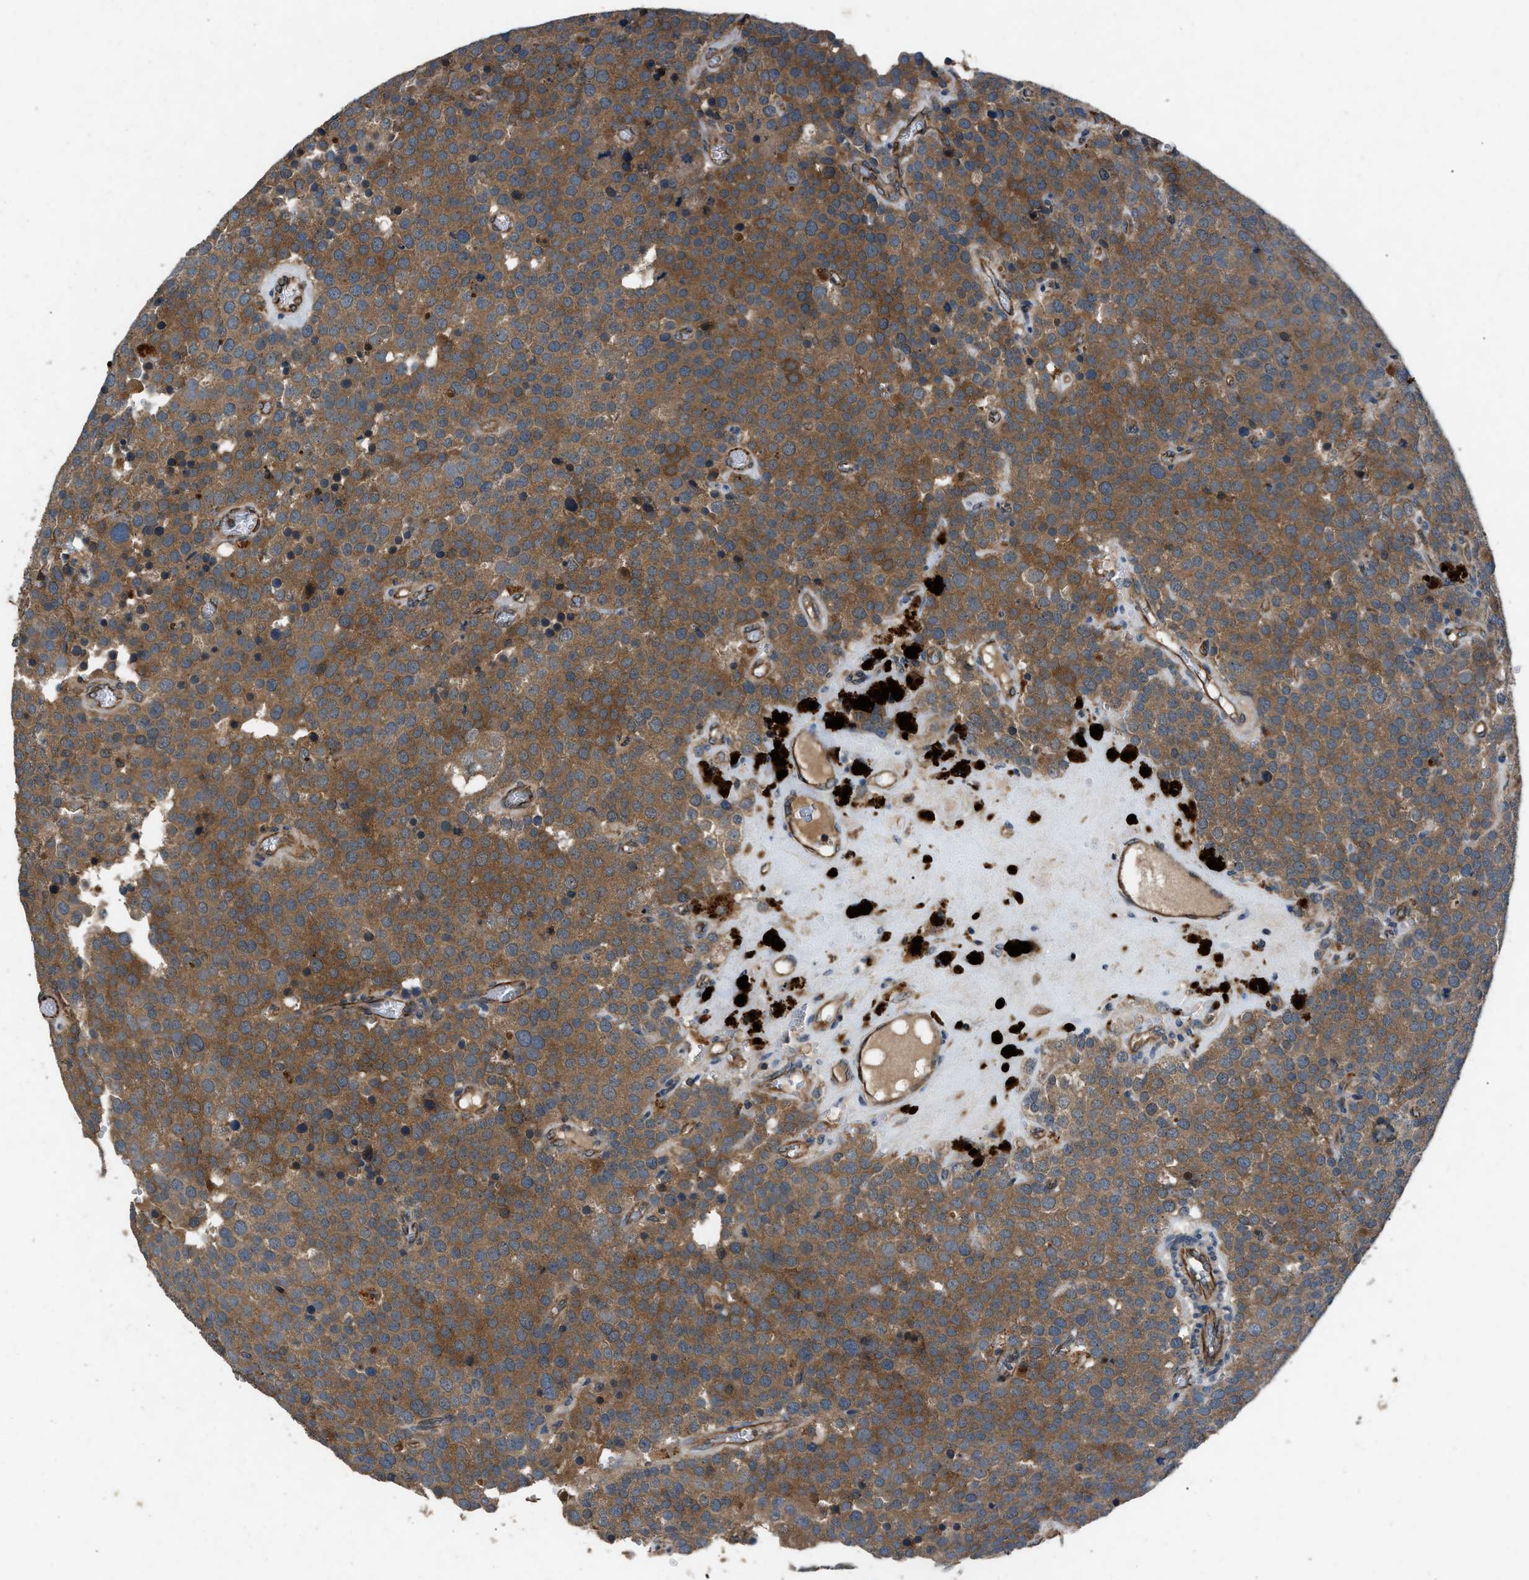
{"staining": {"intensity": "moderate", "quantity": ">75%", "location": "cytoplasmic/membranous"}, "tissue": "testis cancer", "cell_type": "Tumor cells", "image_type": "cancer", "snomed": [{"axis": "morphology", "description": "Normal tissue, NOS"}, {"axis": "morphology", "description": "Seminoma, NOS"}, {"axis": "topography", "description": "Testis"}], "caption": "Immunohistochemical staining of human testis cancer (seminoma) reveals medium levels of moderate cytoplasmic/membranous protein staining in about >75% of tumor cells.", "gene": "PPID", "patient": {"sex": "male", "age": 71}}